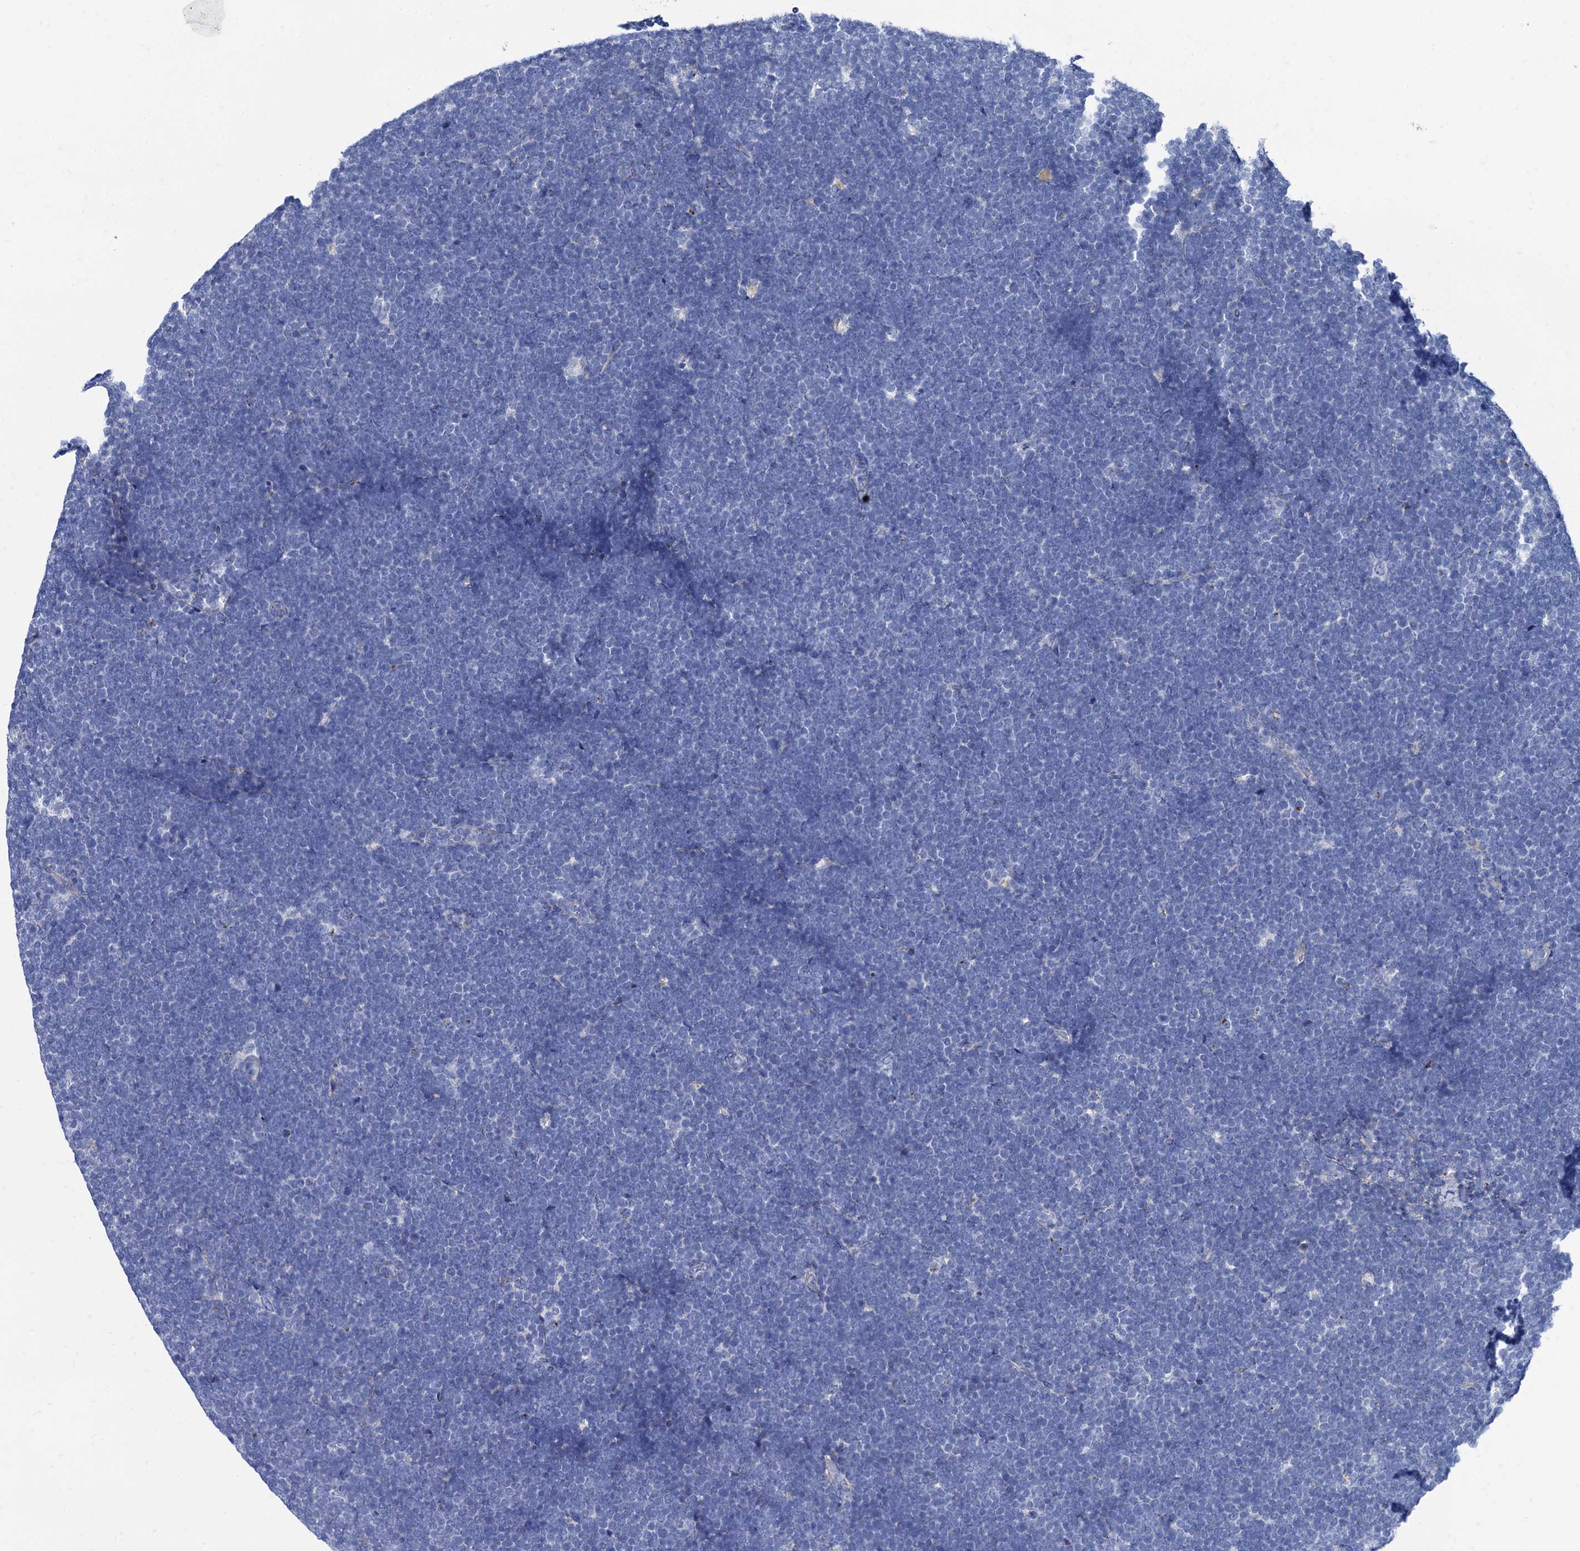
{"staining": {"intensity": "negative", "quantity": "none", "location": "none"}, "tissue": "lymphoma", "cell_type": "Tumor cells", "image_type": "cancer", "snomed": [{"axis": "morphology", "description": "Malignant lymphoma, non-Hodgkin's type, High grade"}, {"axis": "topography", "description": "Lymph node"}], "caption": "IHC image of neoplastic tissue: human lymphoma stained with DAB (3,3'-diaminobenzidine) demonstrates no significant protein expression in tumor cells. (DAB (3,3'-diaminobenzidine) immunohistochemistry, high magnification).", "gene": "APOD", "patient": {"sex": "male", "age": 13}}